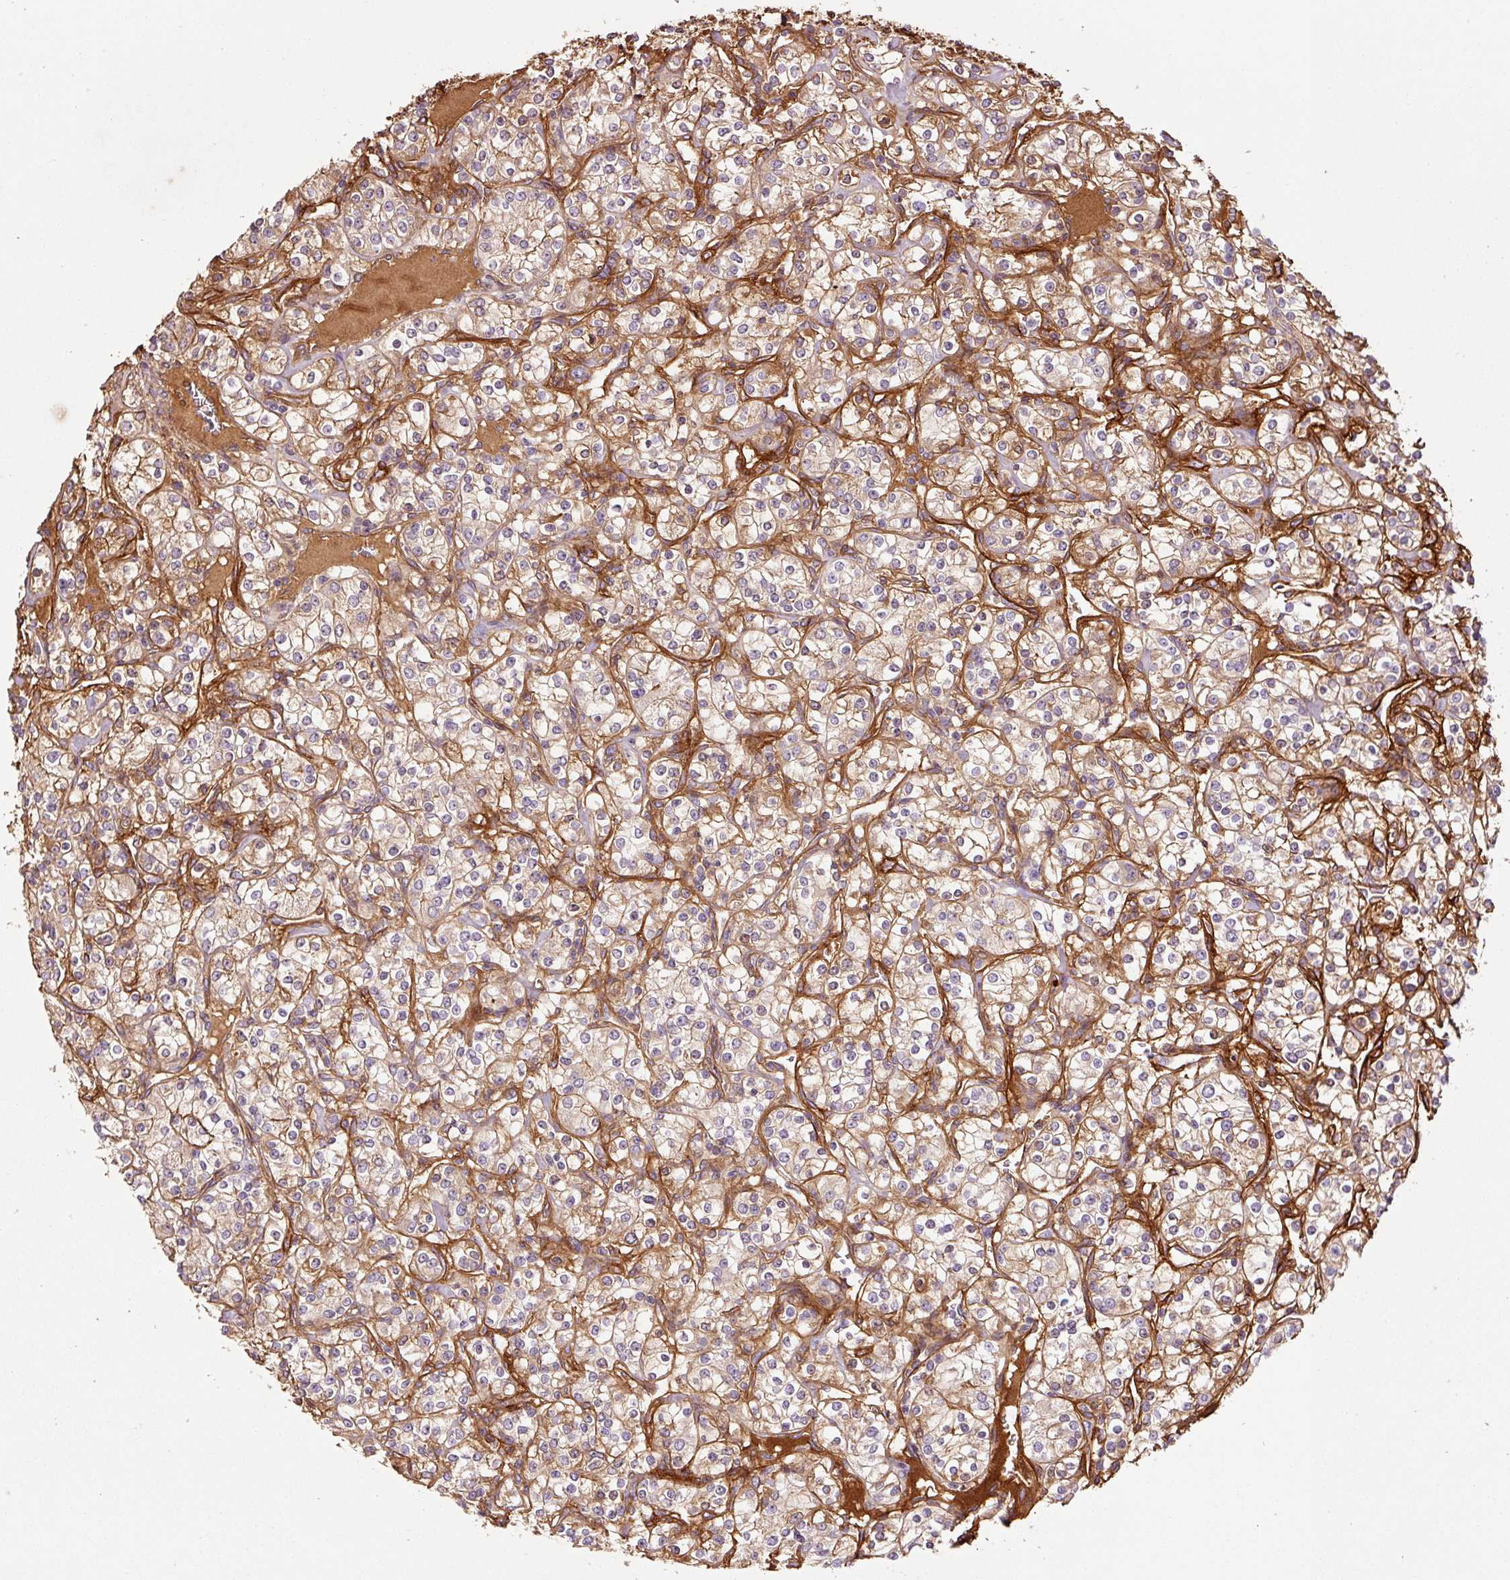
{"staining": {"intensity": "weak", "quantity": ">75%", "location": "cytoplasmic/membranous"}, "tissue": "renal cancer", "cell_type": "Tumor cells", "image_type": "cancer", "snomed": [{"axis": "morphology", "description": "Adenocarcinoma, NOS"}, {"axis": "topography", "description": "Kidney"}], "caption": "A photomicrograph showing weak cytoplasmic/membranous positivity in approximately >75% of tumor cells in renal adenocarcinoma, as visualized by brown immunohistochemical staining.", "gene": "NID2", "patient": {"sex": "male", "age": 77}}